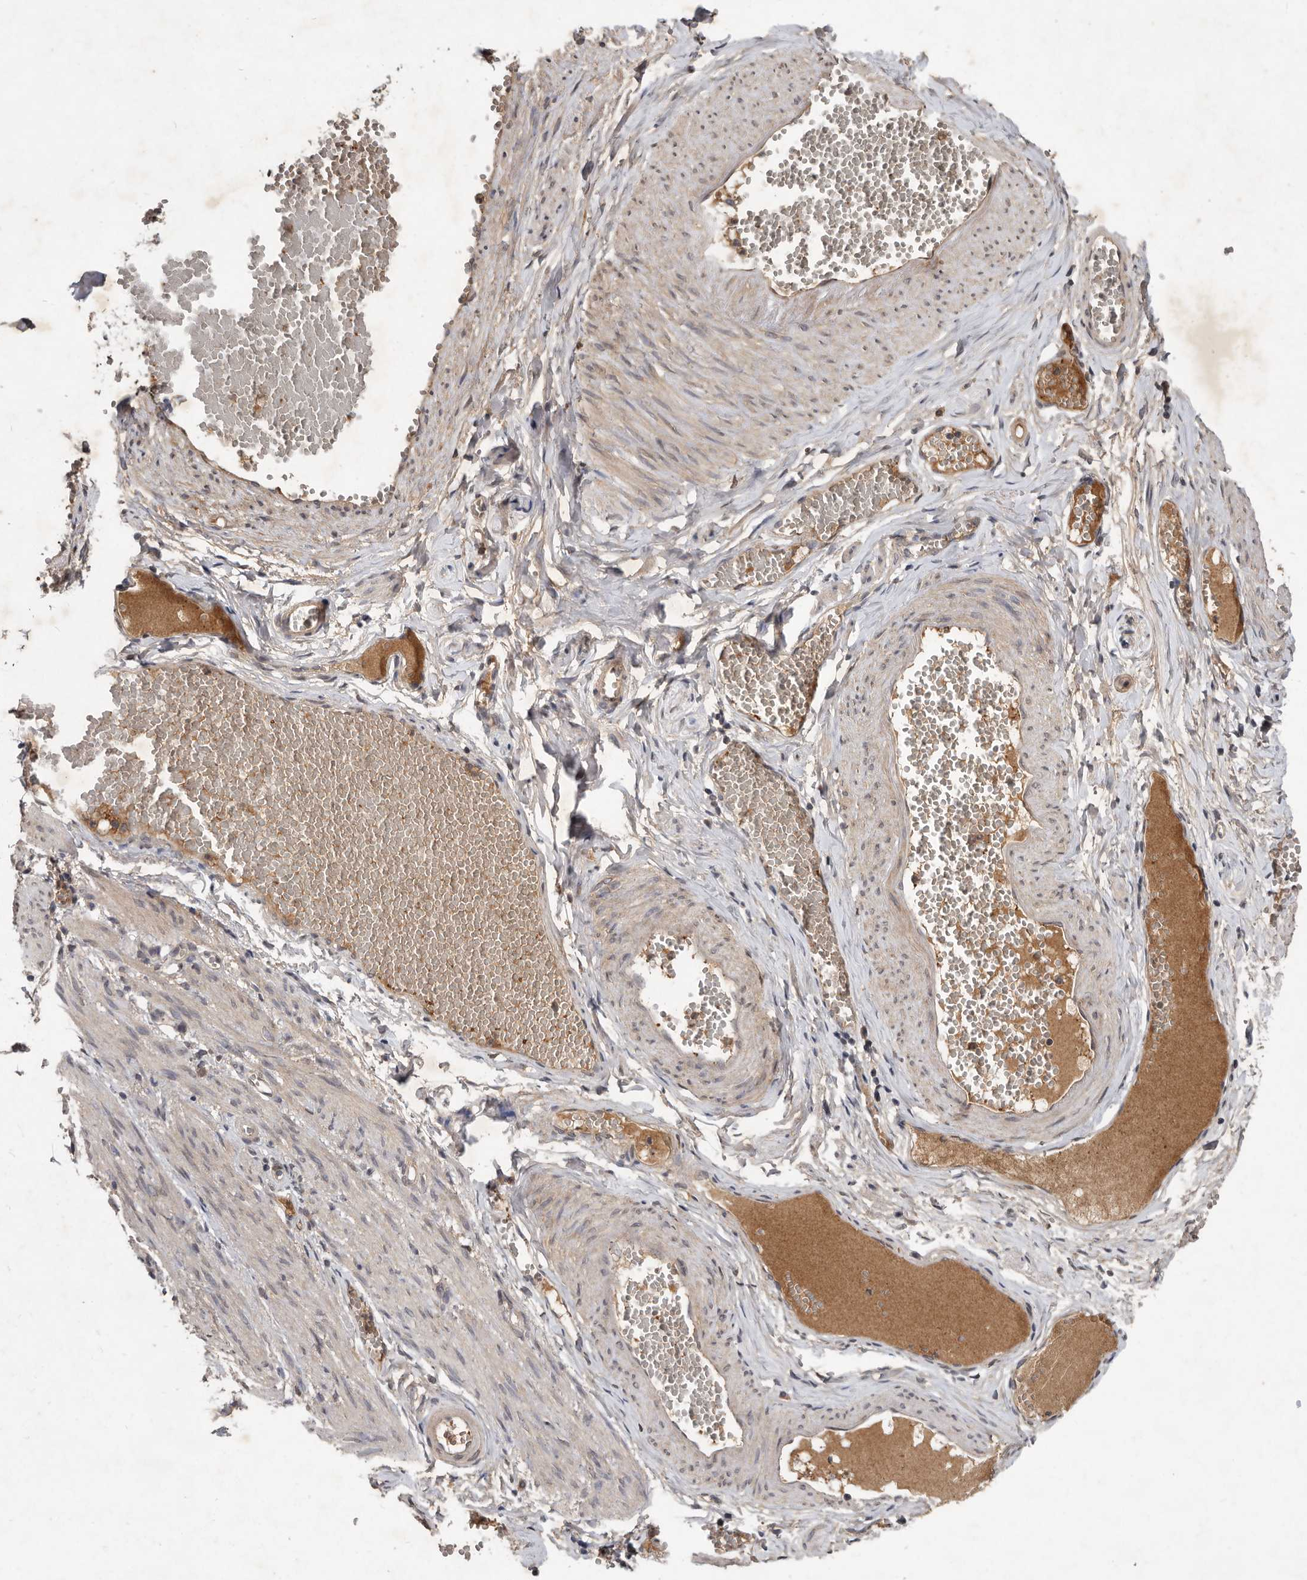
{"staining": {"intensity": "negative", "quantity": "none", "location": "none"}, "tissue": "soft tissue", "cell_type": "Chondrocytes", "image_type": "normal", "snomed": [{"axis": "morphology", "description": "Normal tissue, NOS"}, {"axis": "topography", "description": "Smooth muscle"}, {"axis": "topography", "description": "Peripheral nerve tissue"}], "caption": "Immunohistochemistry (IHC) of unremarkable human soft tissue reveals no expression in chondrocytes.", "gene": "DNAJC28", "patient": {"sex": "female", "age": 39}}